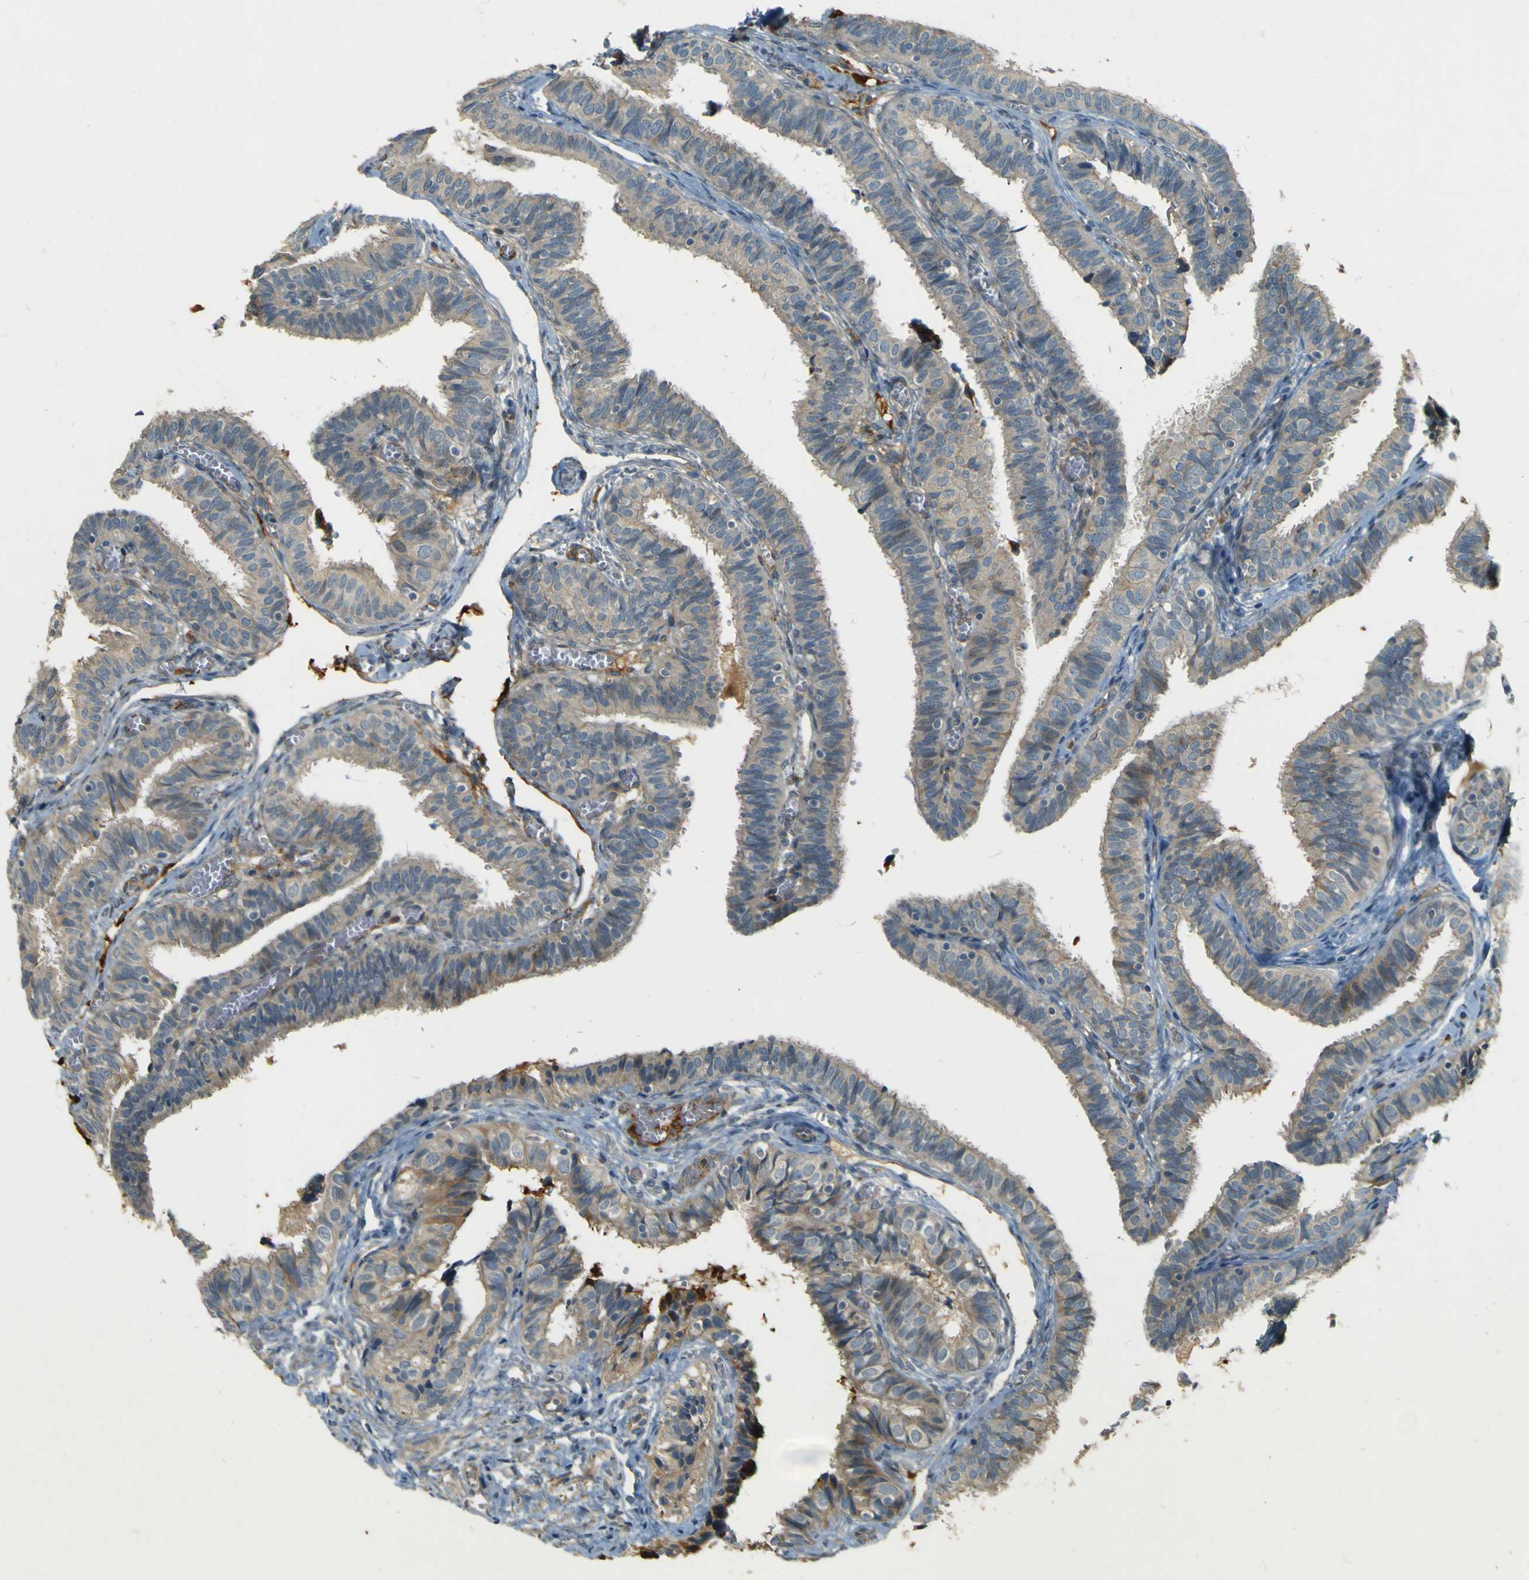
{"staining": {"intensity": "weak", "quantity": ">75%", "location": "cytoplasmic/membranous"}, "tissue": "fallopian tube", "cell_type": "Glandular cells", "image_type": "normal", "snomed": [{"axis": "morphology", "description": "Normal tissue, NOS"}, {"axis": "topography", "description": "Fallopian tube"}], "caption": "Immunohistochemistry of unremarkable human fallopian tube exhibits low levels of weak cytoplasmic/membranous positivity in about >75% of glandular cells. The staining was performed using DAB (3,3'-diaminobenzidine) to visualize the protein expression in brown, while the nuclei were stained in blue with hematoxylin (Magnification: 20x).", "gene": "LPCAT1", "patient": {"sex": "female", "age": 46}}